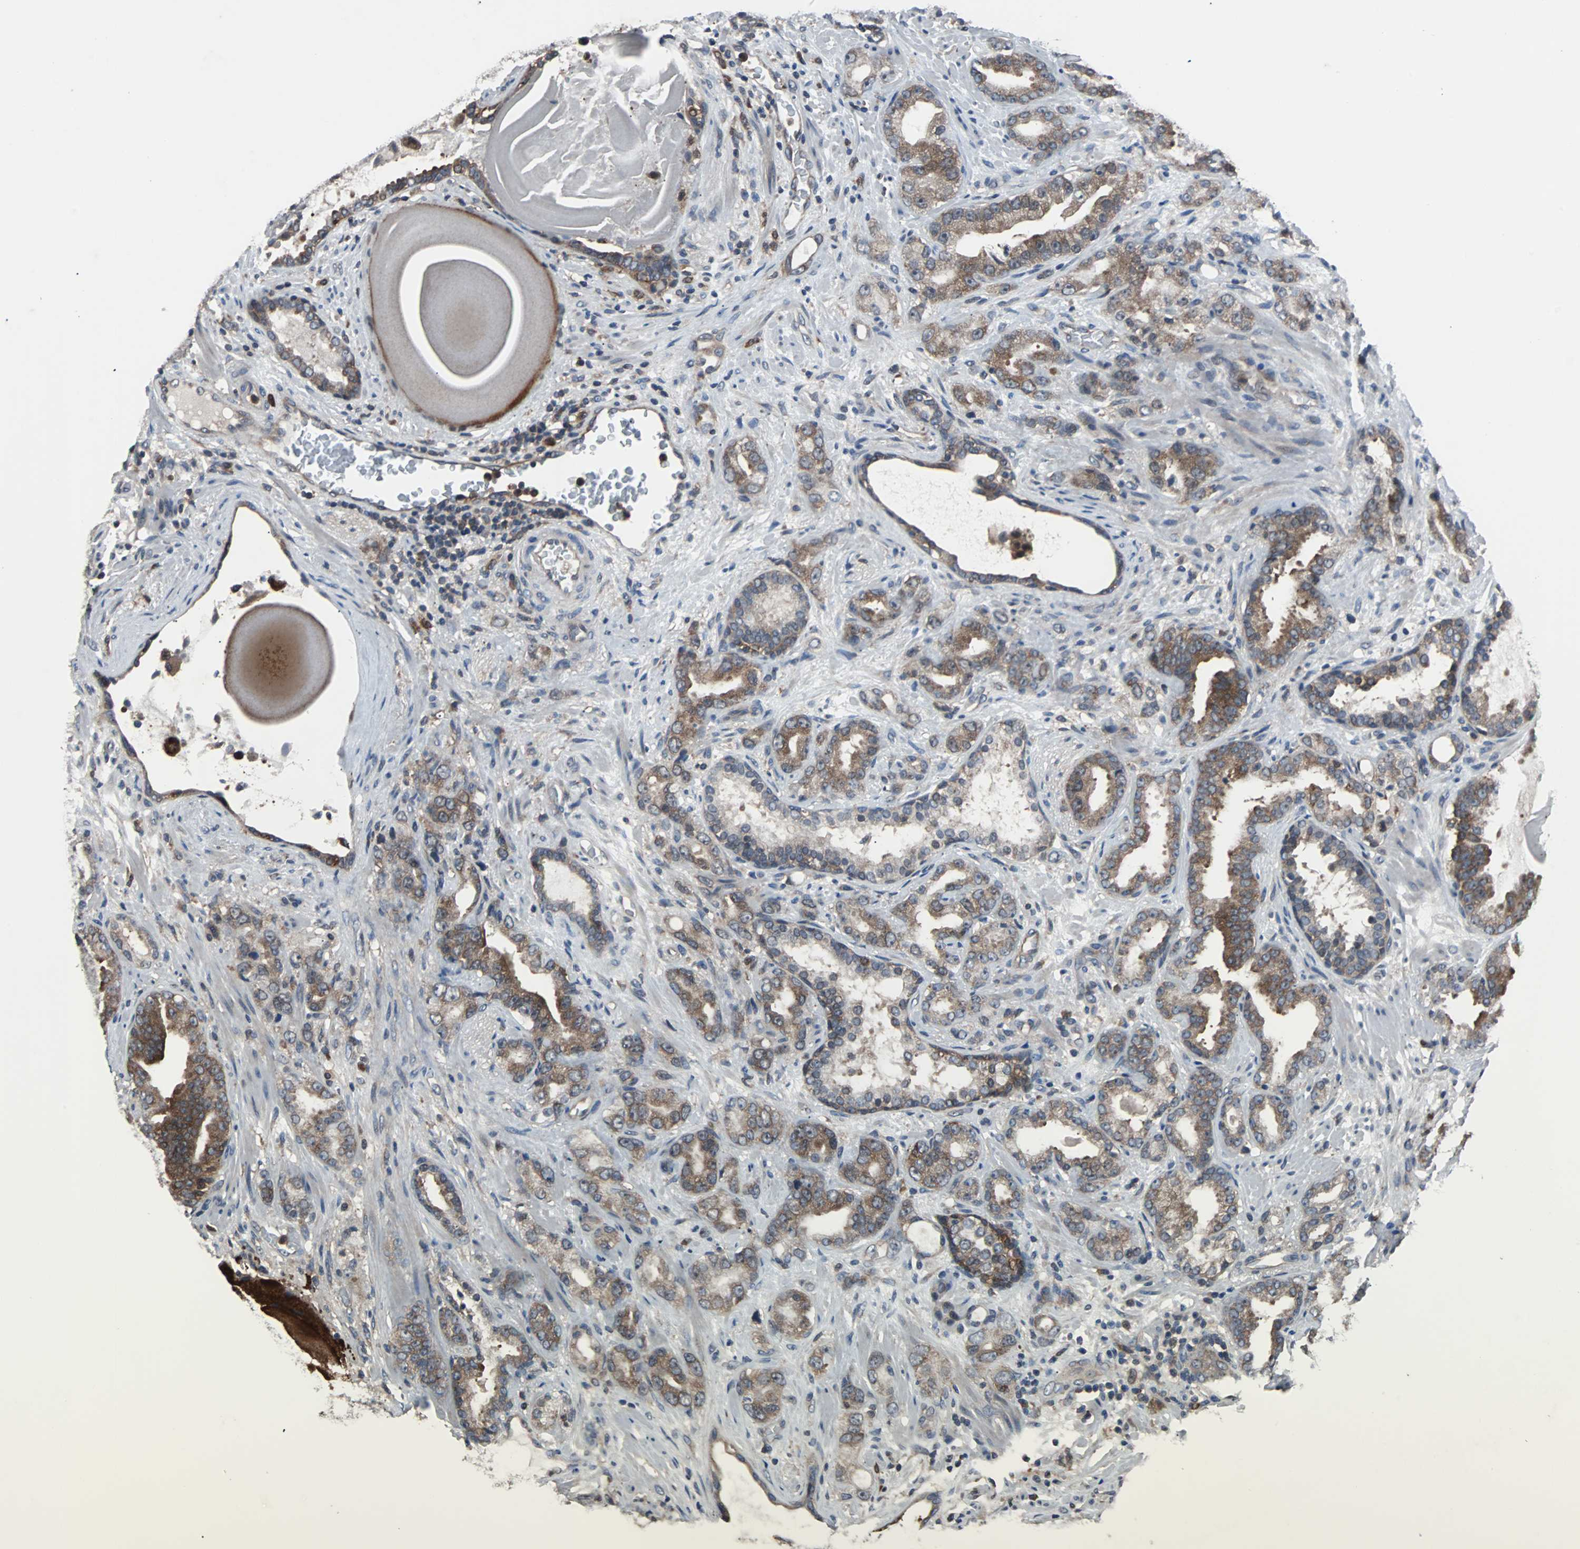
{"staining": {"intensity": "moderate", "quantity": ">75%", "location": "cytoplasmic/membranous"}, "tissue": "prostate cancer", "cell_type": "Tumor cells", "image_type": "cancer", "snomed": [{"axis": "morphology", "description": "Adenocarcinoma, Low grade"}, {"axis": "topography", "description": "Prostate"}], "caption": "Immunohistochemical staining of human prostate adenocarcinoma (low-grade) demonstrates medium levels of moderate cytoplasmic/membranous protein positivity in approximately >75% of tumor cells.", "gene": "PAK1", "patient": {"sex": "male", "age": 63}}